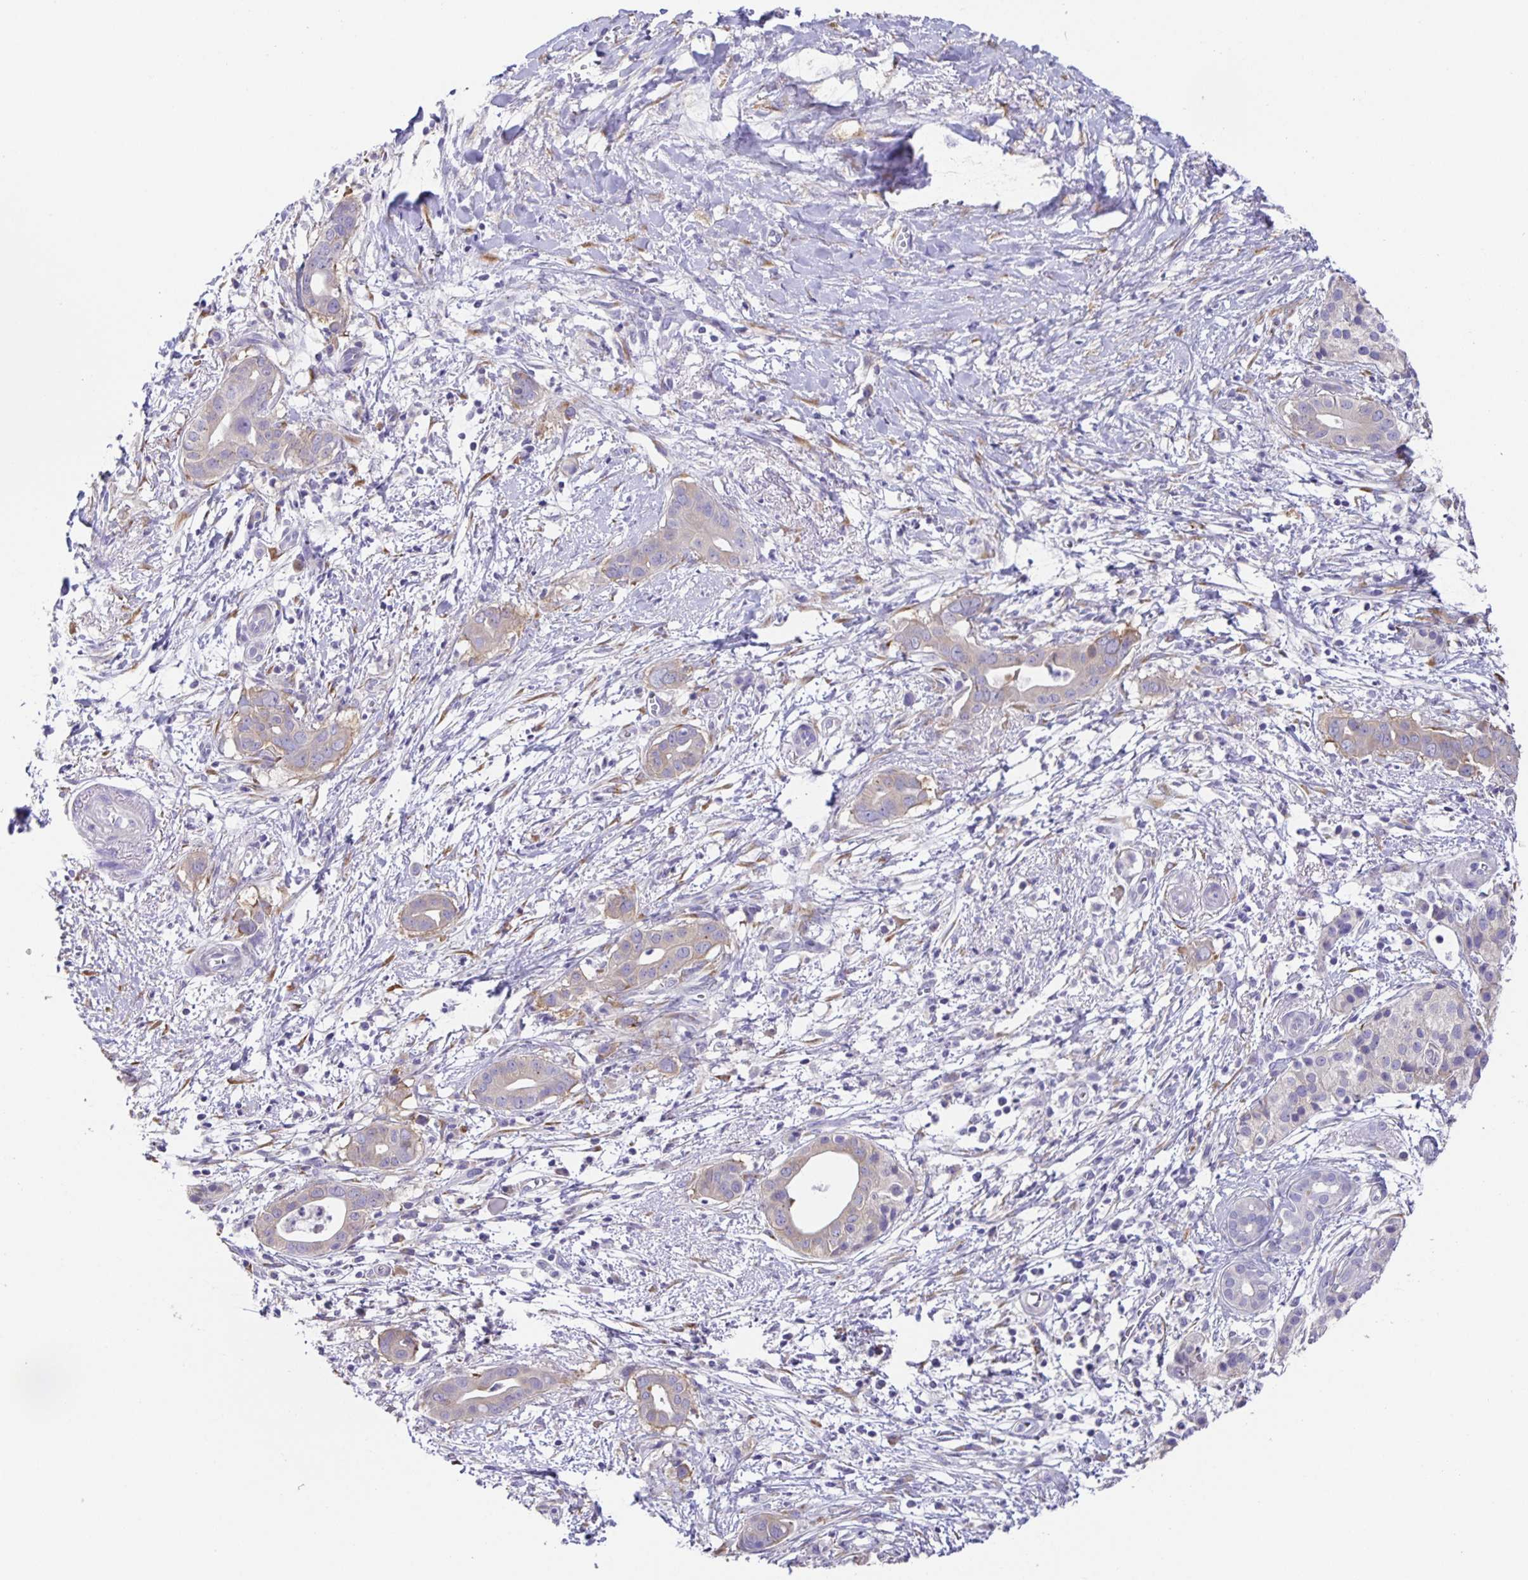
{"staining": {"intensity": "weak", "quantity": "<25%", "location": "cytoplasmic/membranous"}, "tissue": "pancreatic cancer", "cell_type": "Tumor cells", "image_type": "cancer", "snomed": [{"axis": "morphology", "description": "Adenocarcinoma, NOS"}, {"axis": "topography", "description": "Pancreas"}], "caption": "Immunohistochemical staining of human pancreatic cancer displays no significant staining in tumor cells.", "gene": "PRR36", "patient": {"sex": "male", "age": 61}}